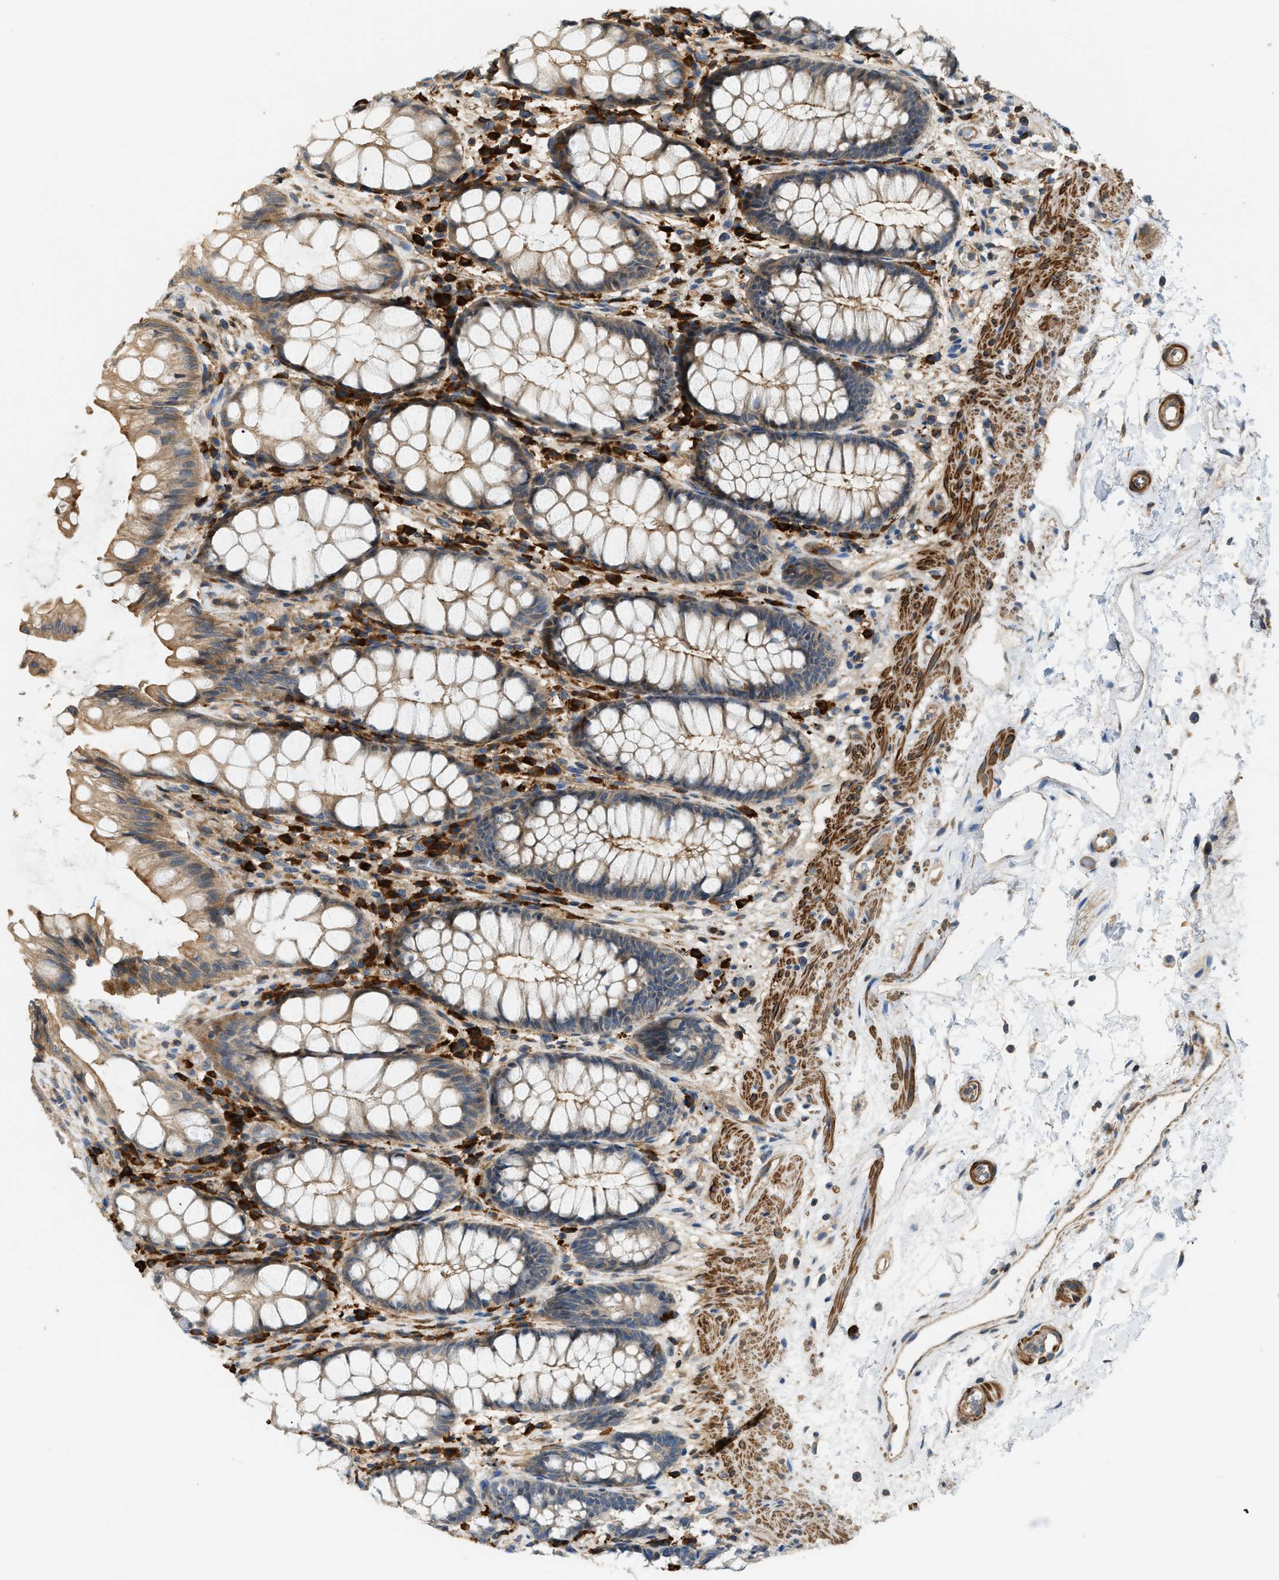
{"staining": {"intensity": "moderate", "quantity": ">75%", "location": "cytoplasmic/membranous"}, "tissue": "rectum", "cell_type": "Glandular cells", "image_type": "normal", "snomed": [{"axis": "morphology", "description": "Normal tissue, NOS"}, {"axis": "topography", "description": "Rectum"}], "caption": "The histopathology image reveals immunohistochemical staining of normal rectum. There is moderate cytoplasmic/membranous staining is identified in about >75% of glandular cells. (DAB = brown stain, brightfield microscopy at high magnification).", "gene": "BTN3A2", "patient": {"sex": "male", "age": 64}}